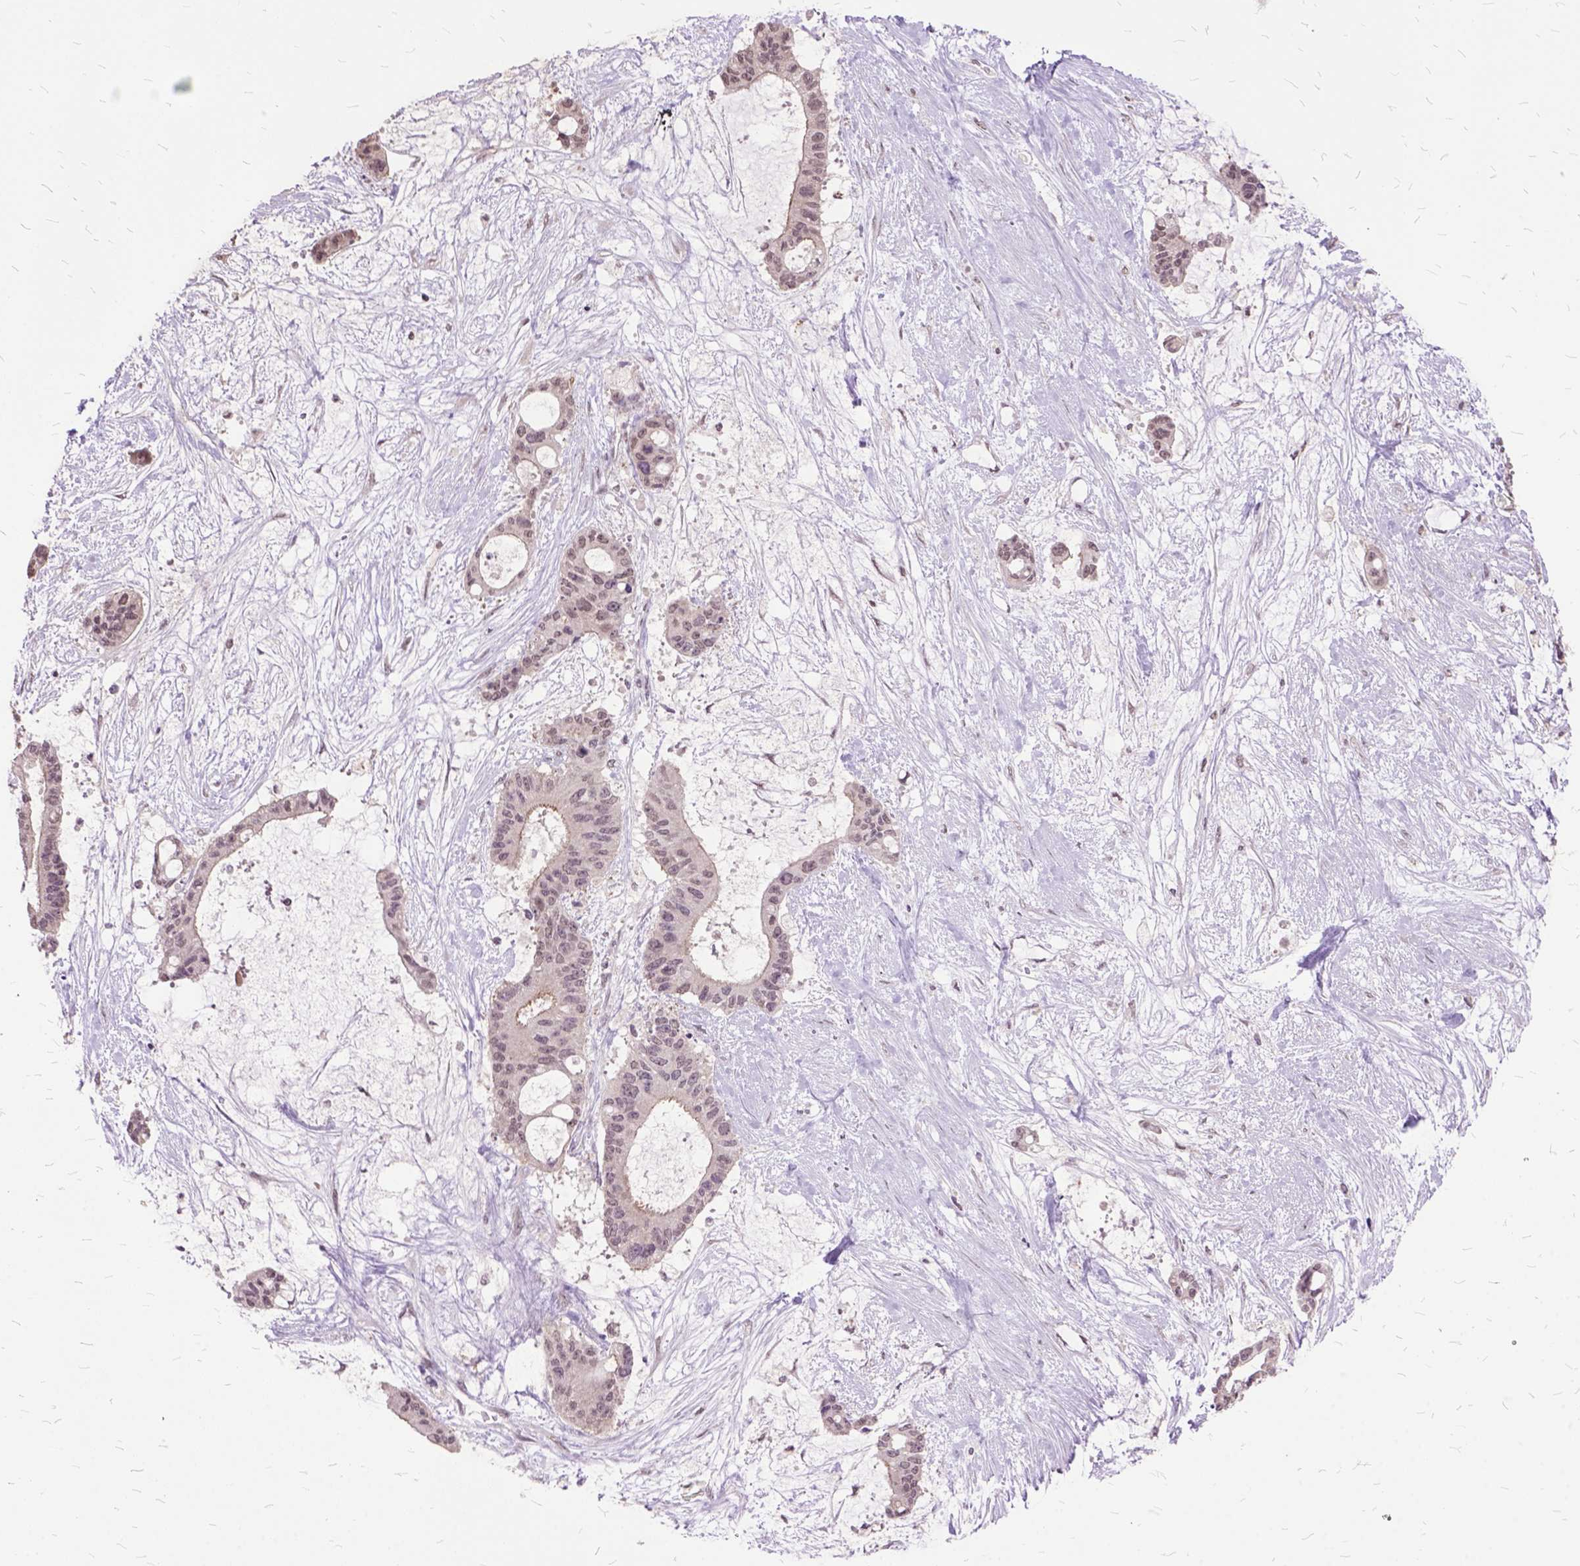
{"staining": {"intensity": "negative", "quantity": "none", "location": "none"}, "tissue": "liver cancer", "cell_type": "Tumor cells", "image_type": "cancer", "snomed": [{"axis": "morphology", "description": "Normal tissue, NOS"}, {"axis": "morphology", "description": "Cholangiocarcinoma"}, {"axis": "topography", "description": "Liver"}, {"axis": "topography", "description": "Peripheral nerve tissue"}], "caption": "Micrograph shows no significant protein expression in tumor cells of cholangiocarcinoma (liver). The staining was performed using DAB to visualize the protein expression in brown, while the nuclei were stained in blue with hematoxylin (Magnification: 20x).", "gene": "ORC5", "patient": {"sex": "female", "age": 73}}